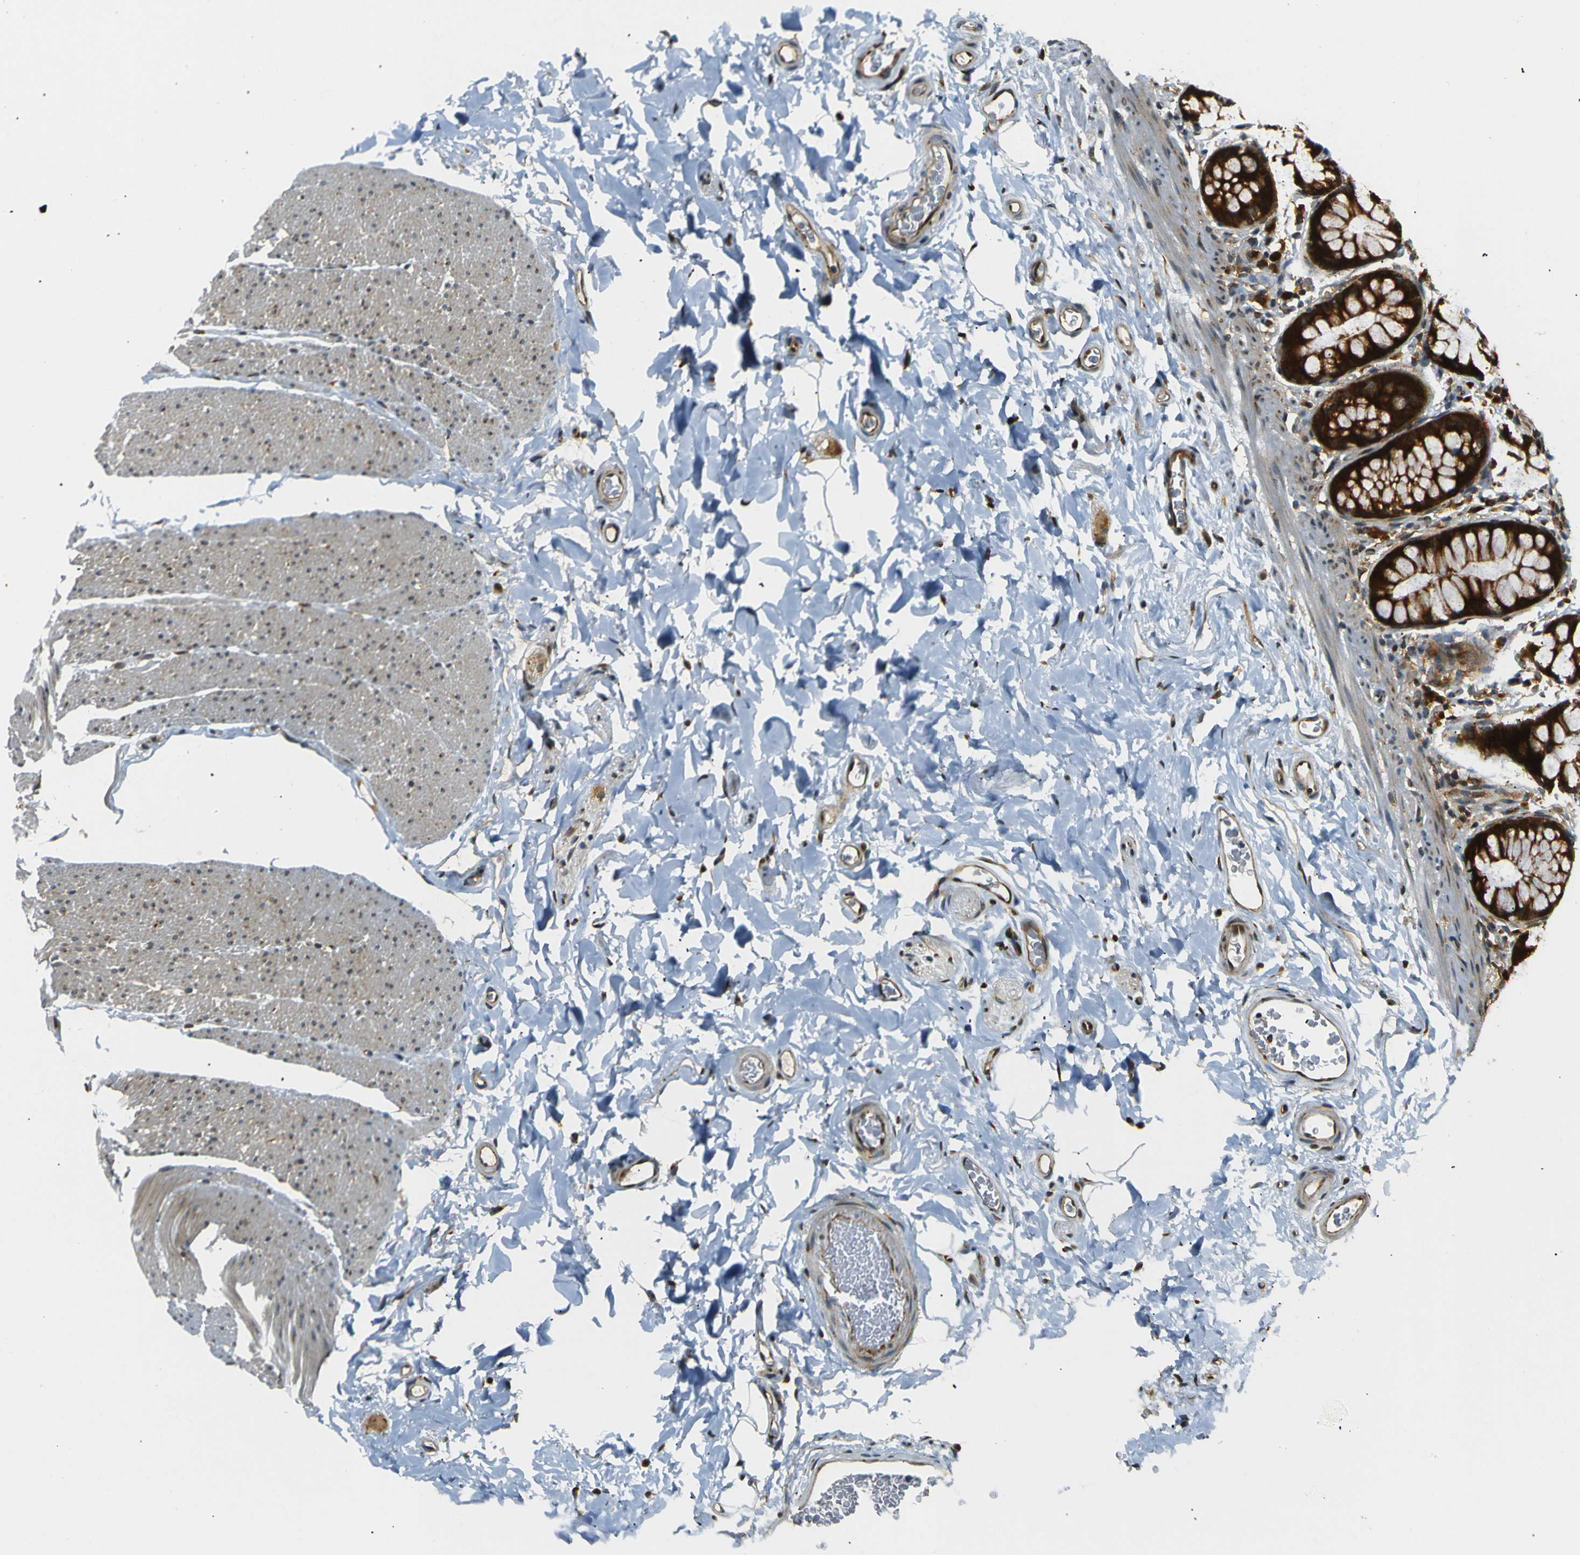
{"staining": {"intensity": "moderate", "quantity": "25%-75%", "location": "cytoplasmic/membranous"}, "tissue": "colon", "cell_type": "Endothelial cells", "image_type": "normal", "snomed": [{"axis": "morphology", "description": "Normal tissue, NOS"}, {"axis": "topography", "description": "Colon"}], "caption": "Colon stained for a protein exhibits moderate cytoplasmic/membranous positivity in endothelial cells.", "gene": "ABCE1", "patient": {"sex": "female", "age": 80}}